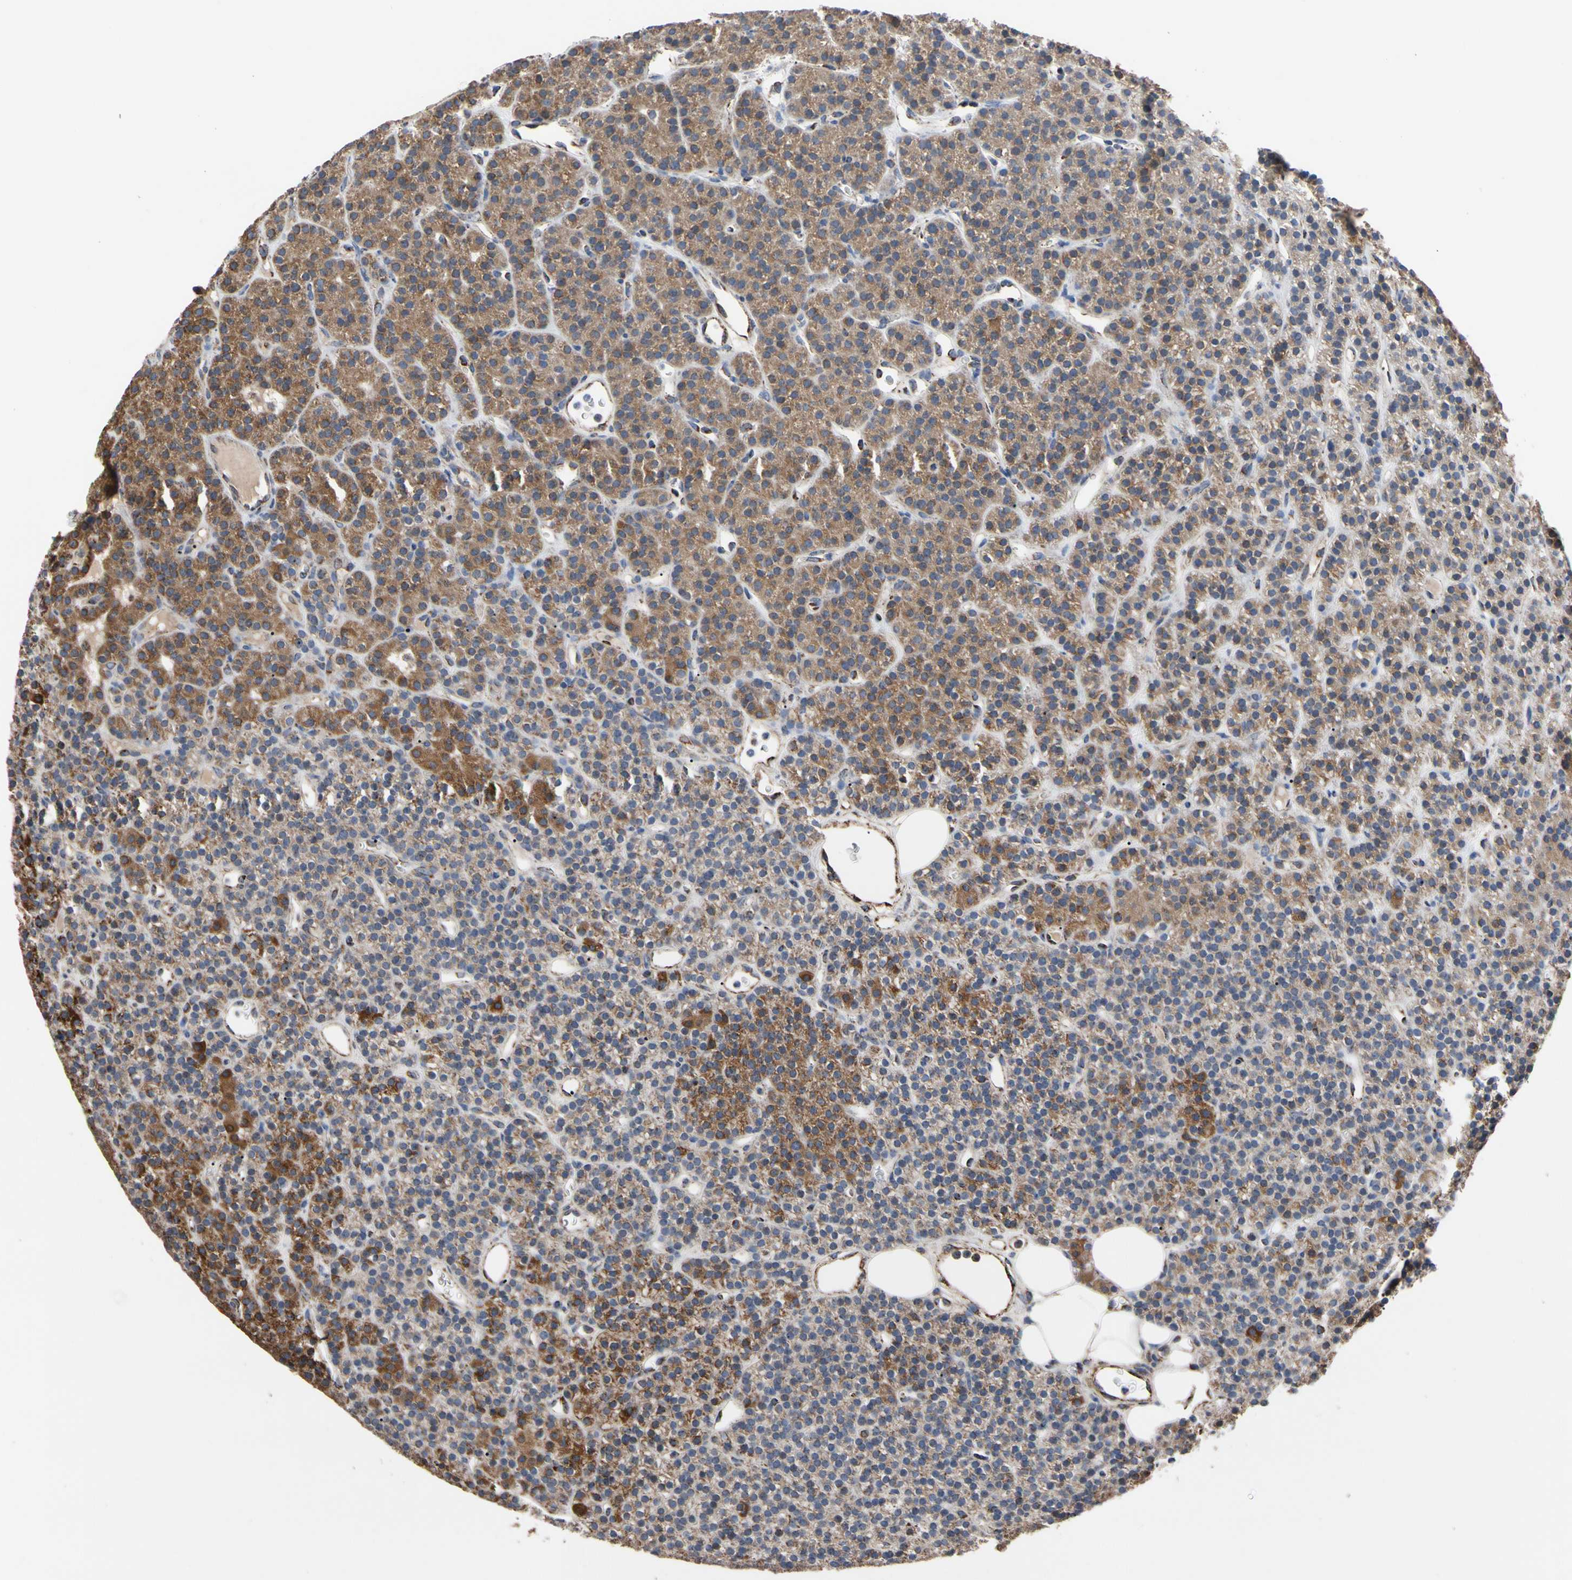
{"staining": {"intensity": "strong", "quantity": ">75%", "location": "cytoplasmic/membranous"}, "tissue": "parathyroid gland", "cell_type": "Glandular cells", "image_type": "normal", "snomed": [{"axis": "morphology", "description": "Normal tissue, NOS"}, {"axis": "morphology", "description": "Hyperplasia, NOS"}, {"axis": "topography", "description": "Parathyroid gland"}], "caption": "Glandular cells demonstrate high levels of strong cytoplasmic/membranous staining in approximately >75% of cells in normal parathyroid gland.", "gene": "FAM110B", "patient": {"sex": "male", "age": 44}}